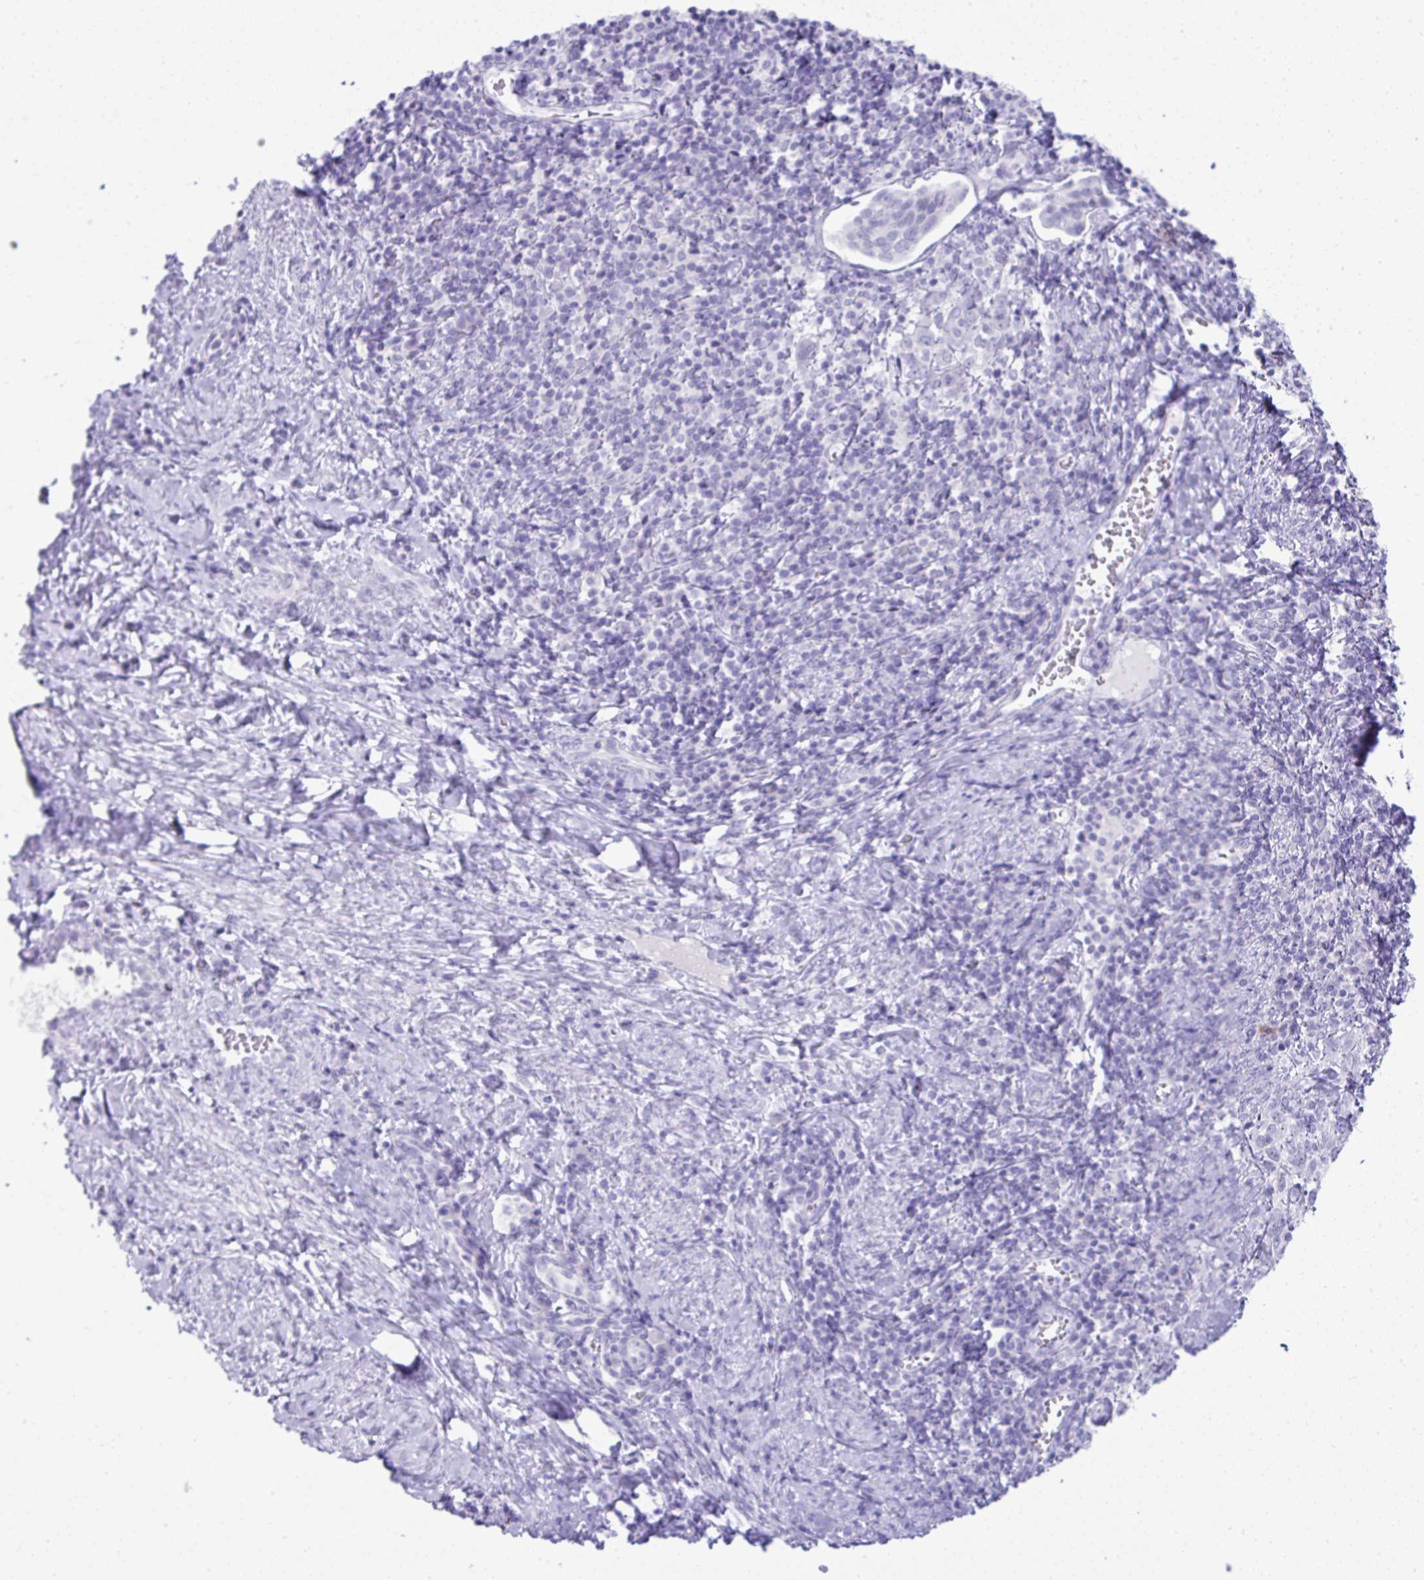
{"staining": {"intensity": "negative", "quantity": "none", "location": "none"}, "tissue": "cervical cancer", "cell_type": "Tumor cells", "image_type": "cancer", "snomed": [{"axis": "morphology", "description": "Normal tissue, NOS"}, {"axis": "morphology", "description": "Squamous cell carcinoma, NOS"}, {"axis": "topography", "description": "Vagina"}, {"axis": "topography", "description": "Cervix"}], "caption": "Immunohistochemistry (IHC) of cervical cancer displays no positivity in tumor cells.", "gene": "PSCA", "patient": {"sex": "female", "age": 45}}